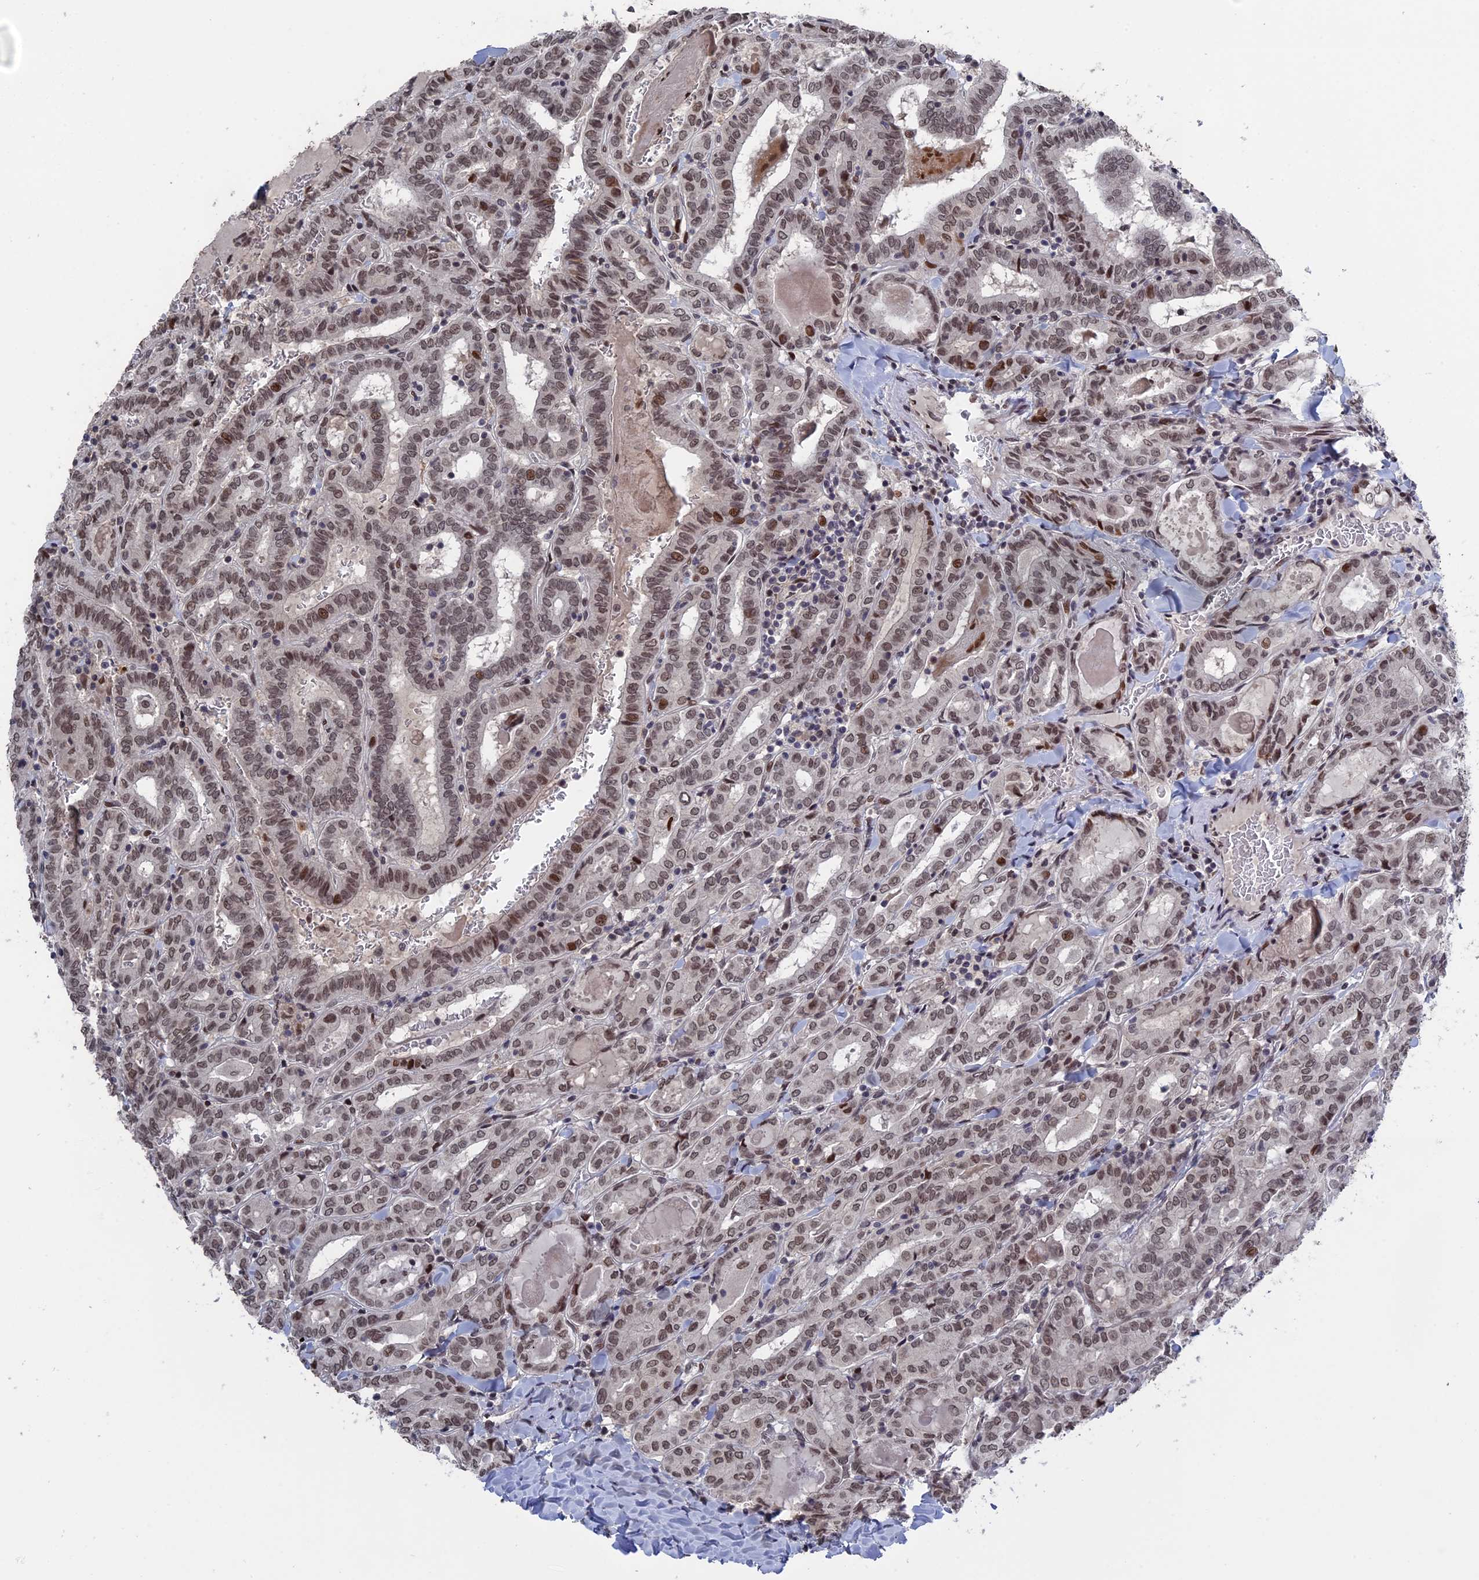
{"staining": {"intensity": "moderate", "quantity": ">75%", "location": "nuclear"}, "tissue": "thyroid cancer", "cell_type": "Tumor cells", "image_type": "cancer", "snomed": [{"axis": "morphology", "description": "Papillary adenocarcinoma, NOS"}, {"axis": "topography", "description": "Thyroid gland"}], "caption": "Brown immunohistochemical staining in human papillary adenocarcinoma (thyroid) demonstrates moderate nuclear expression in approximately >75% of tumor cells. (Stains: DAB (3,3'-diaminobenzidine) in brown, nuclei in blue, Microscopy: brightfield microscopy at high magnification).", "gene": "NR2C2AP", "patient": {"sex": "female", "age": 72}}